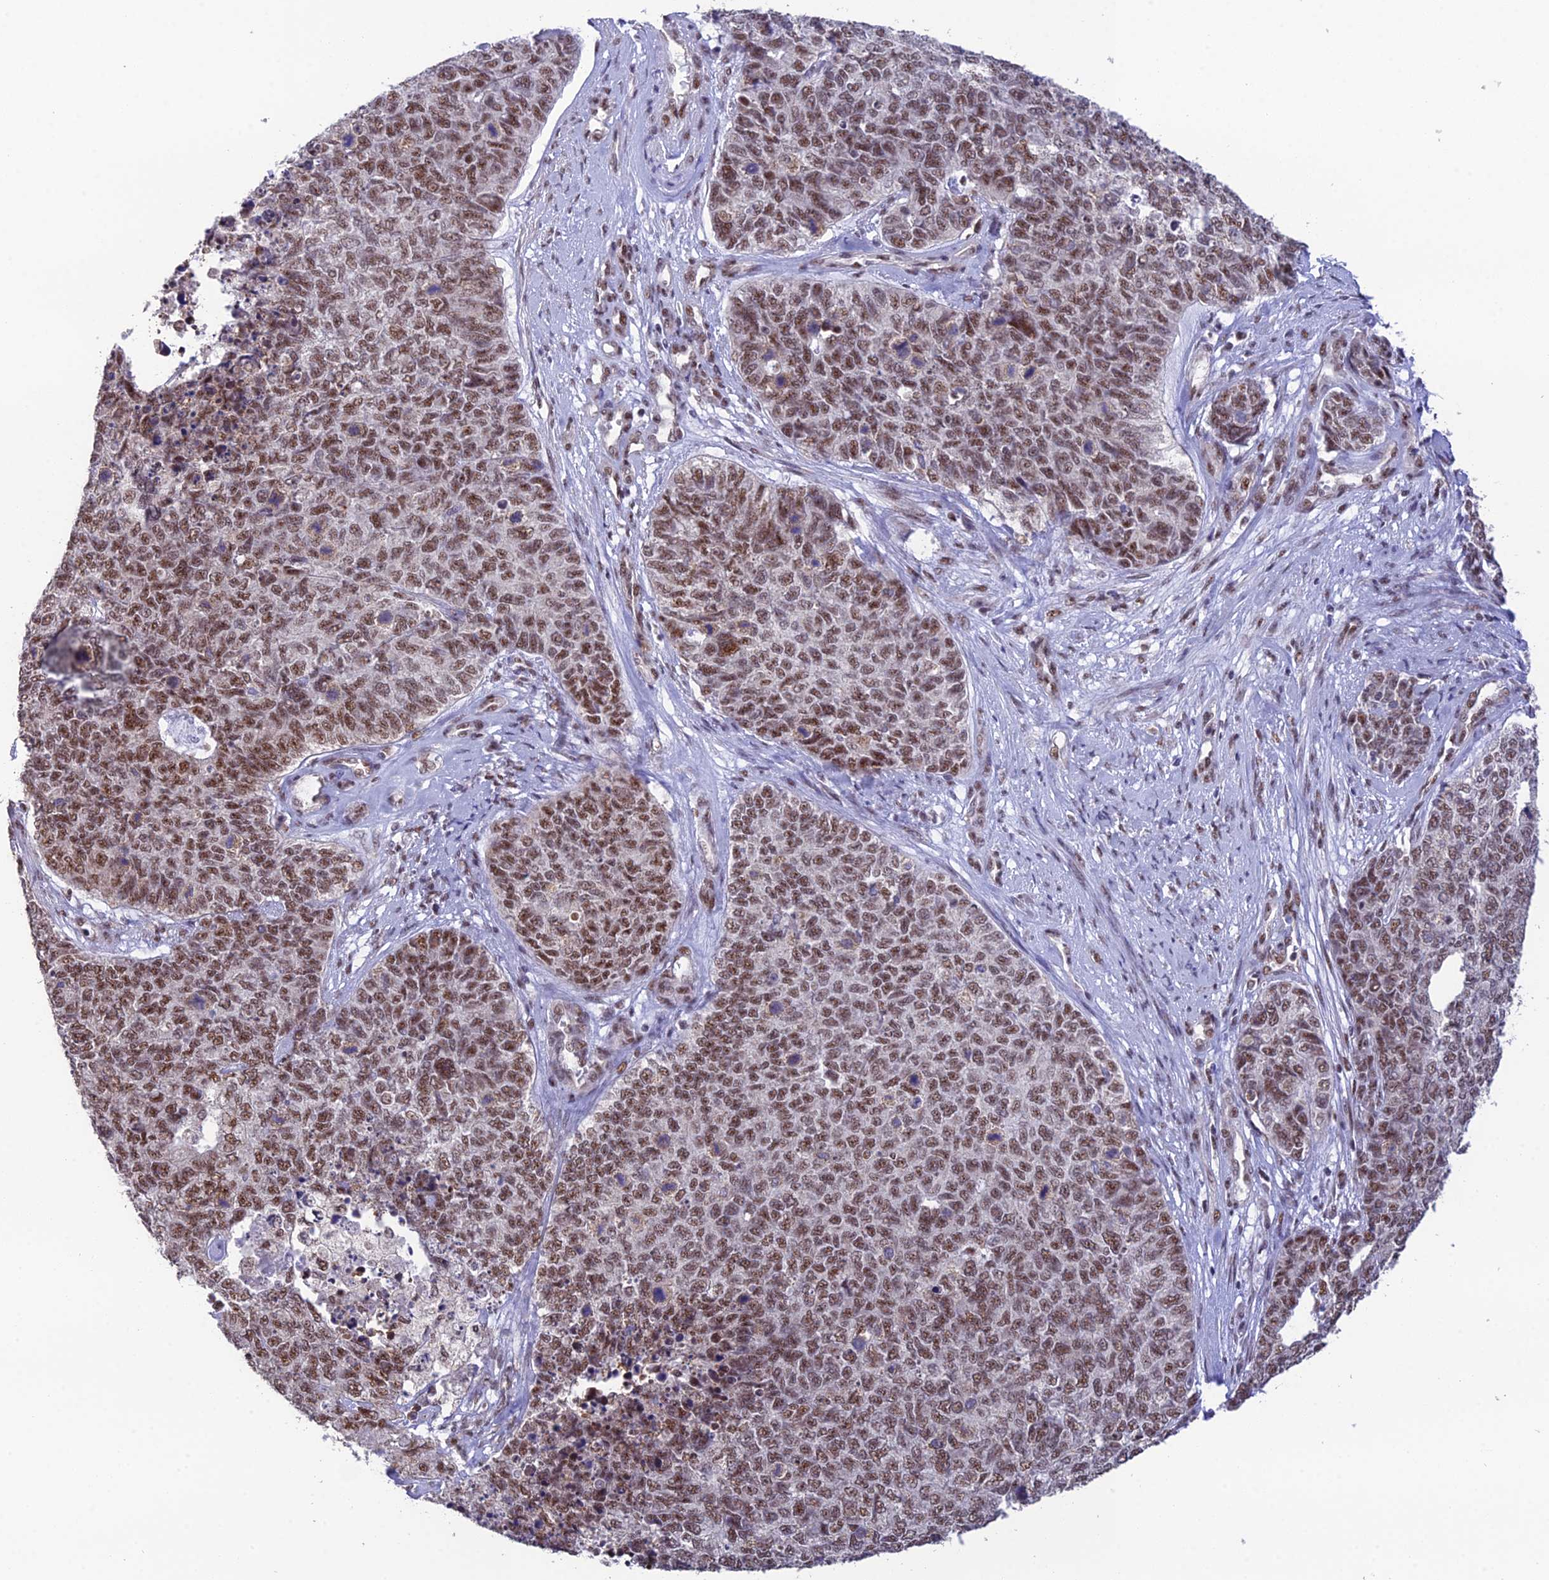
{"staining": {"intensity": "moderate", "quantity": ">75%", "location": "nuclear"}, "tissue": "cervical cancer", "cell_type": "Tumor cells", "image_type": "cancer", "snomed": [{"axis": "morphology", "description": "Squamous cell carcinoma, NOS"}, {"axis": "topography", "description": "Cervix"}], "caption": "Immunohistochemistry (IHC) of human squamous cell carcinoma (cervical) exhibits medium levels of moderate nuclear expression in approximately >75% of tumor cells.", "gene": "THOC7", "patient": {"sex": "female", "age": 63}}